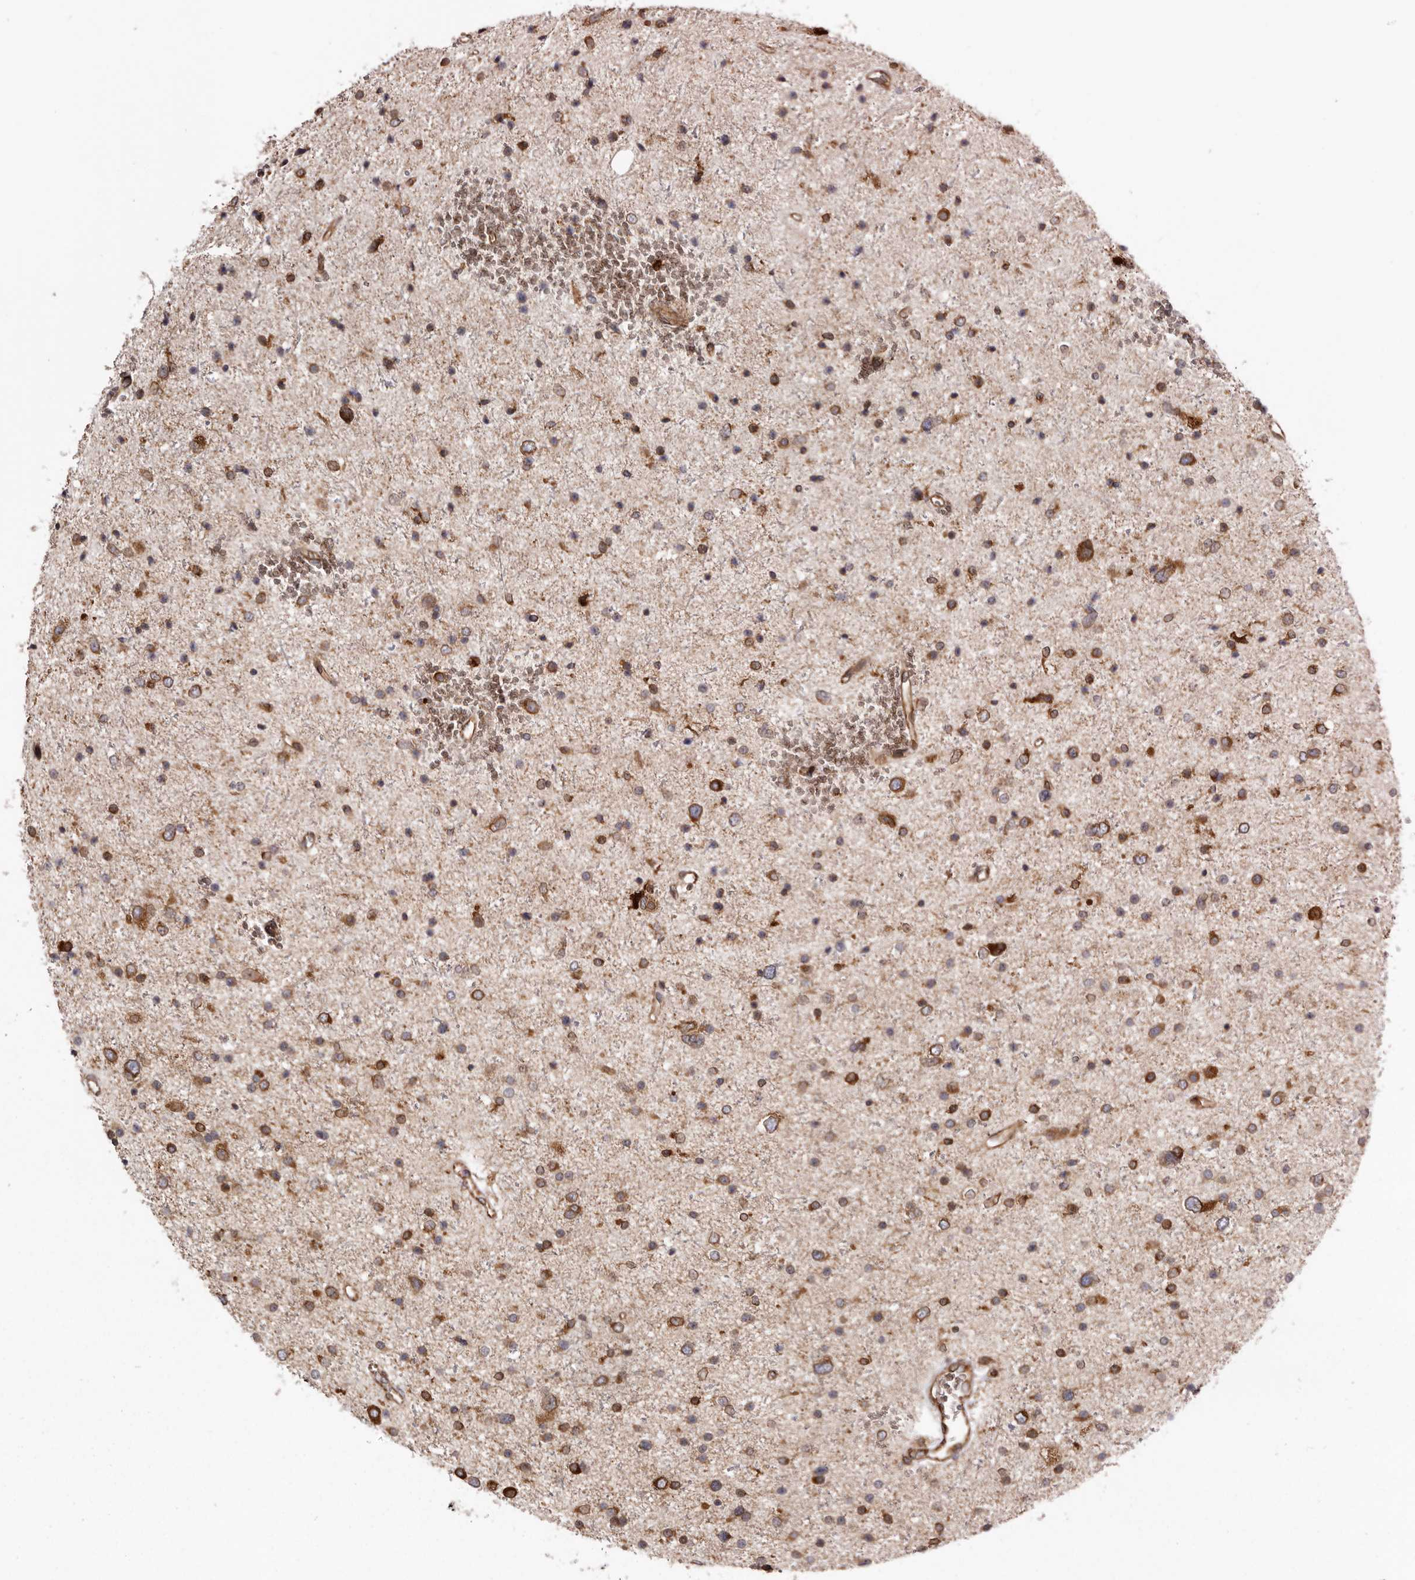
{"staining": {"intensity": "moderate", "quantity": ">75%", "location": "cytoplasmic/membranous"}, "tissue": "glioma", "cell_type": "Tumor cells", "image_type": "cancer", "snomed": [{"axis": "morphology", "description": "Glioma, malignant, Low grade"}, {"axis": "topography", "description": "Brain"}], "caption": "Brown immunohistochemical staining in human glioma exhibits moderate cytoplasmic/membranous positivity in about >75% of tumor cells.", "gene": "C4orf3", "patient": {"sex": "female", "age": 37}}